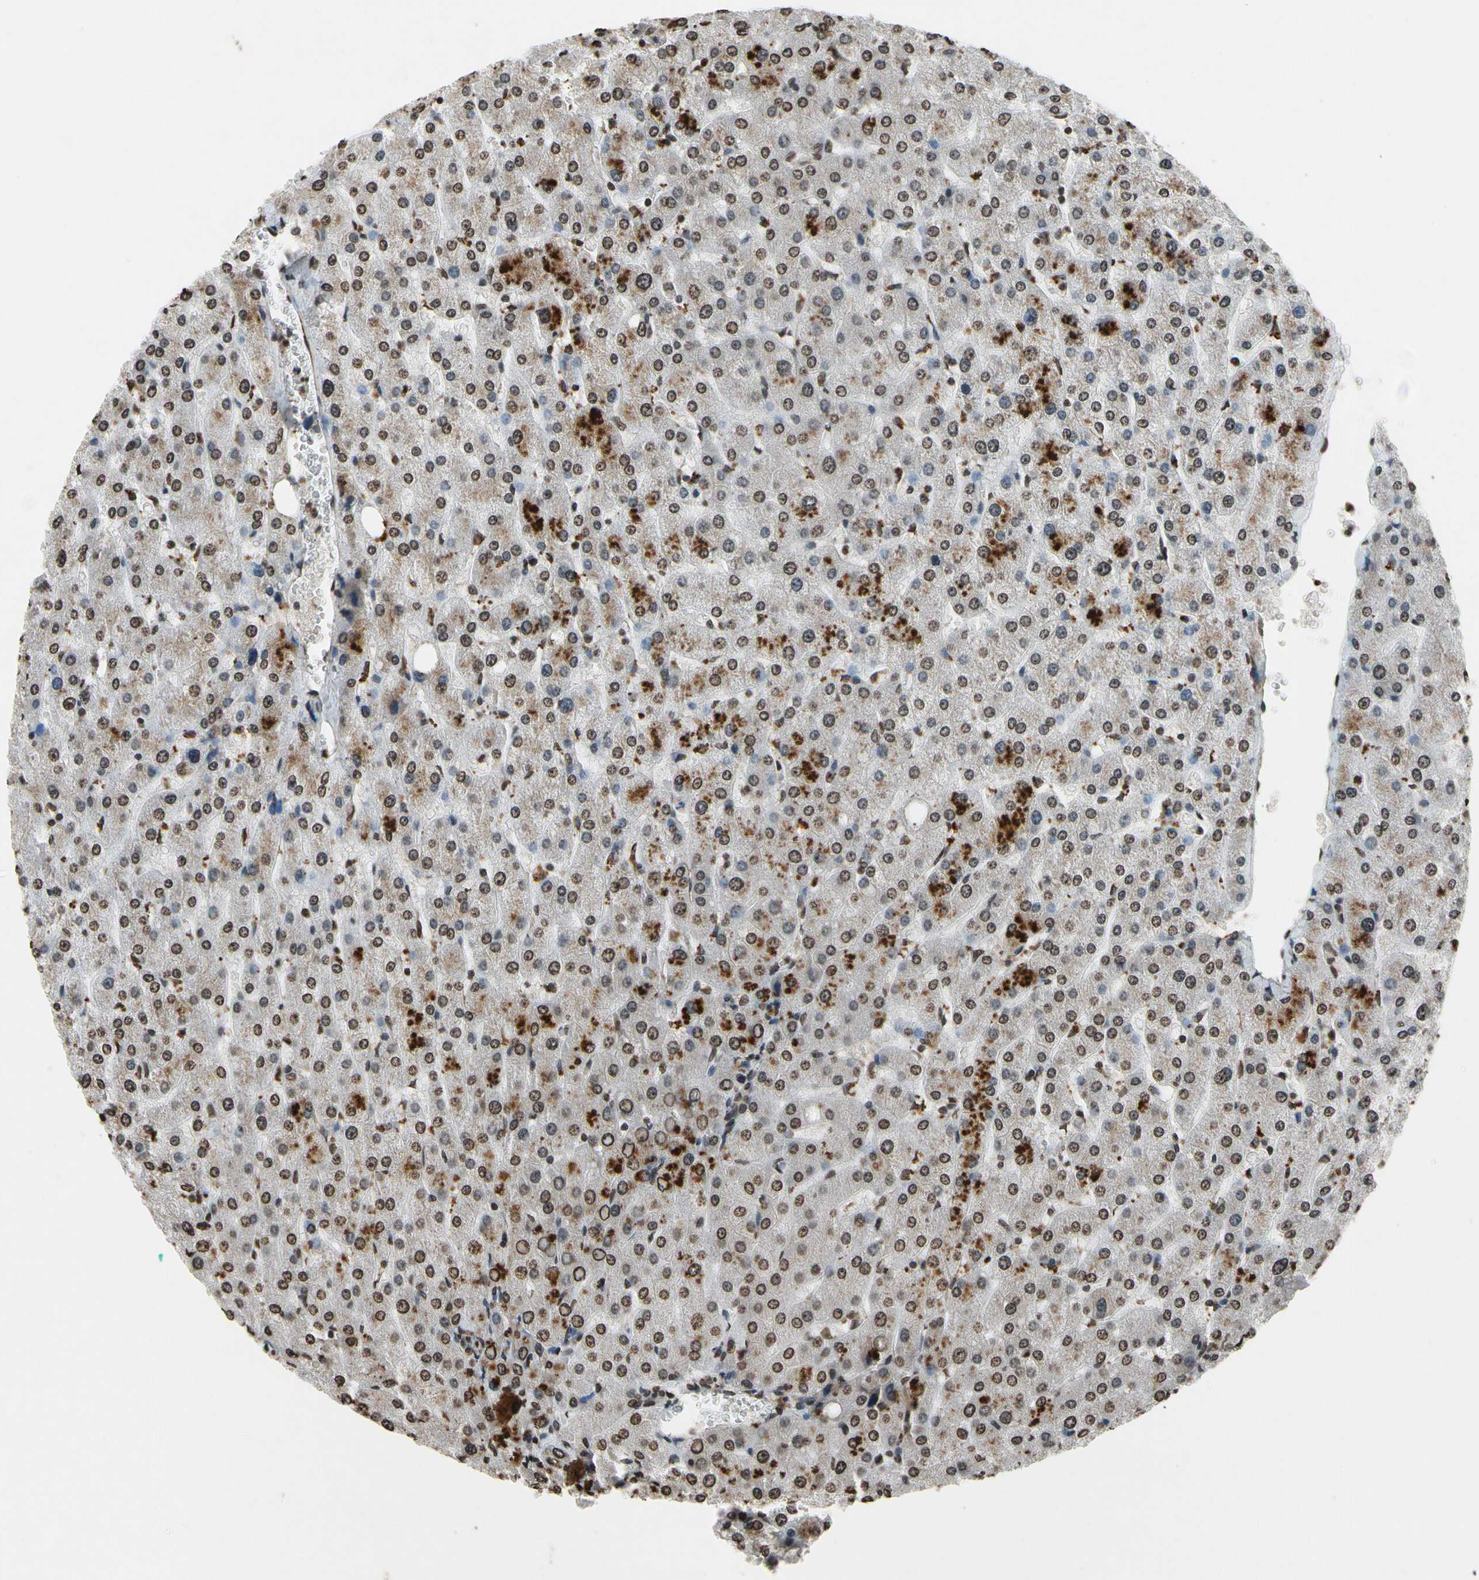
{"staining": {"intensity": "weak", "quantity": "25%-75%", "location": "nuclear"}, "tissue": "liver", "cell_type": "Cholangiocytes", "image_type": "normal", "snomed": [{"axis": "morphology", "description": "Normal tissue, NOS"}, {"axis": "topography", "description": "Liver"}], "caption": "The image displays immunohistochemical staining of benign liver. There is weak nuclear expression is seen in approximately 25%-75% of cholangiocytes. (brown staining indicates protein expression, while blue staining denotes nuclei).", "gene": "HIPK2", "patient": {"sex": "male", "age": 55}}